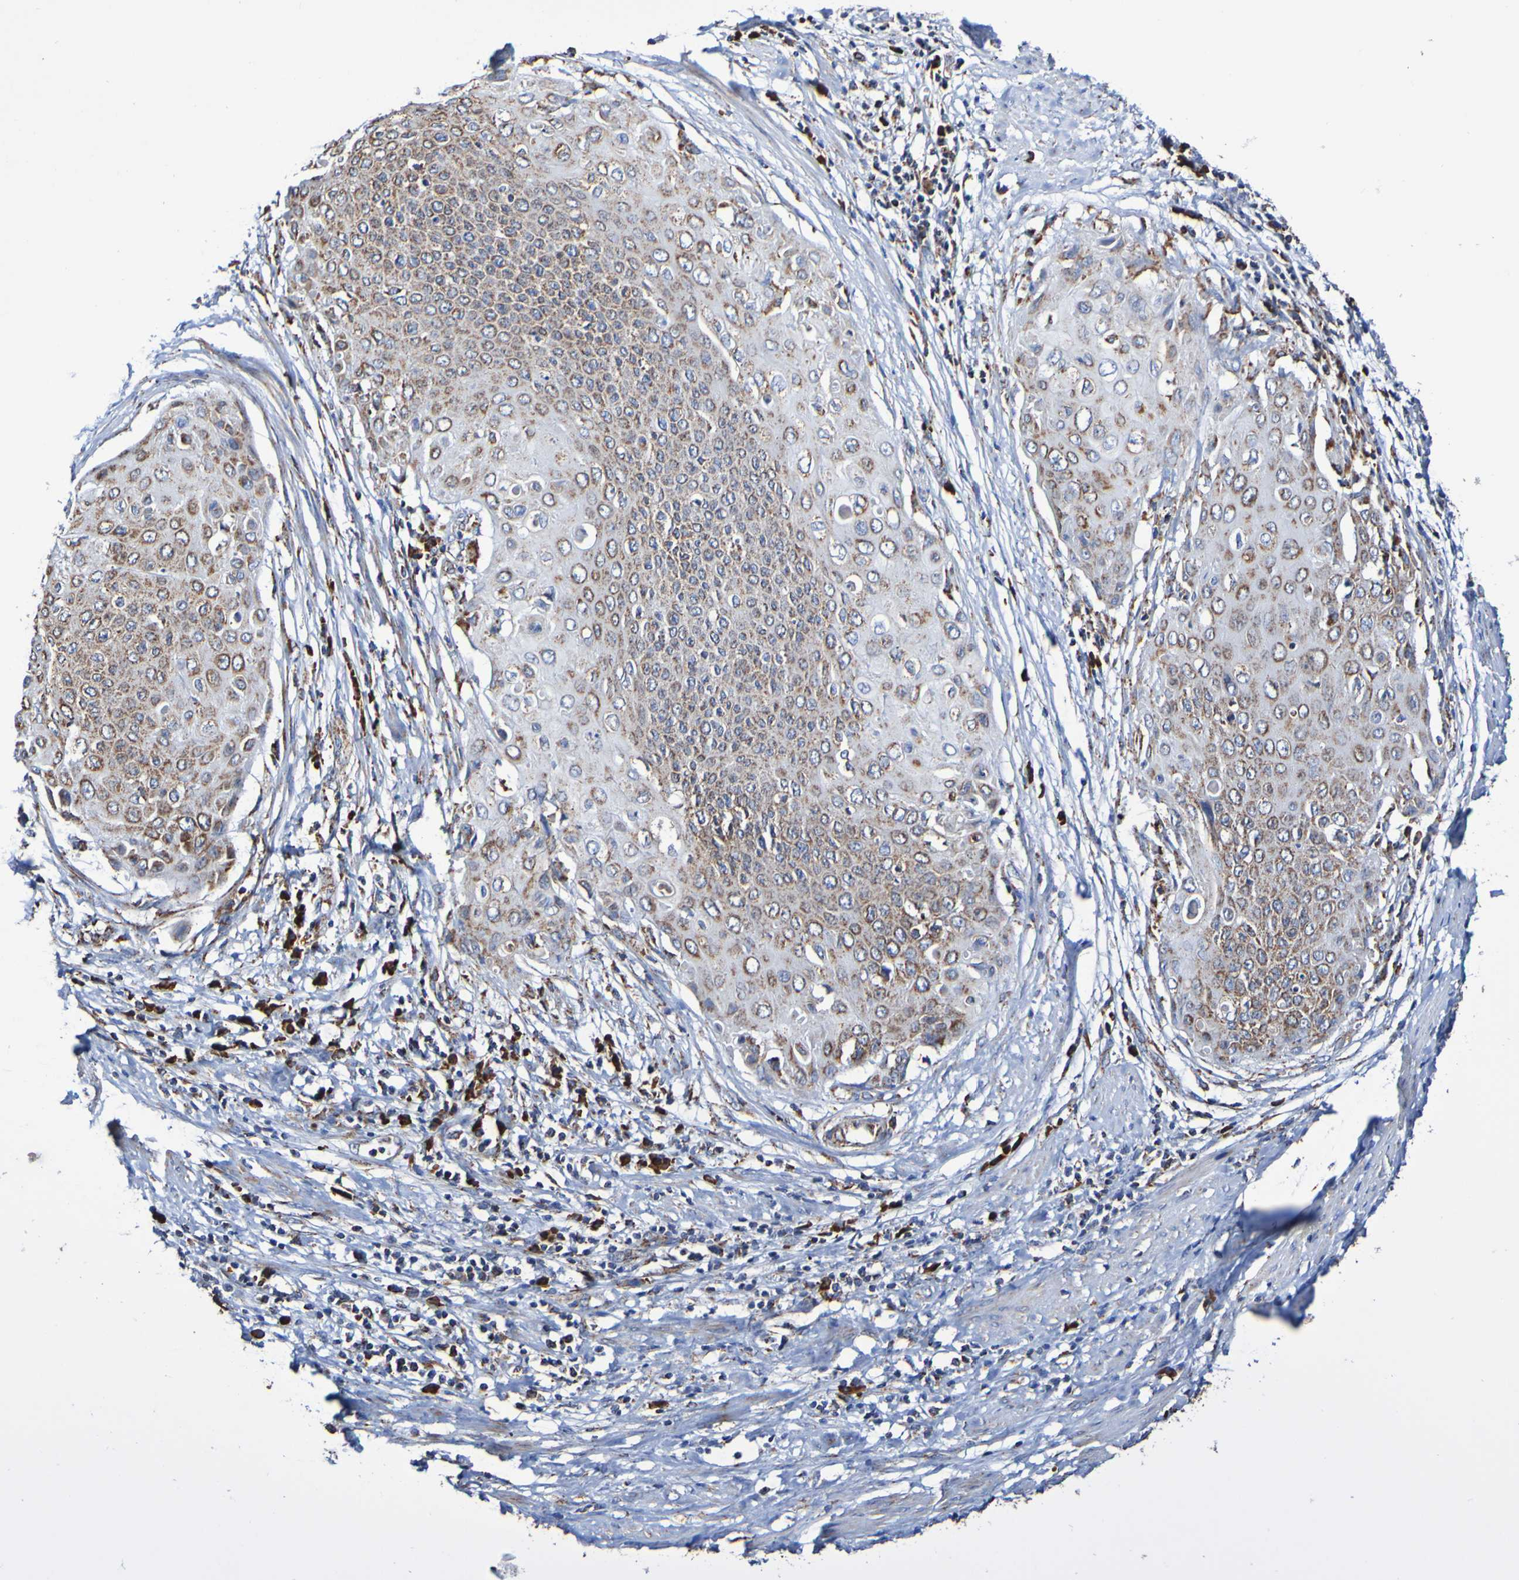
{"staining": {"intensity": "moderate", "quantity": ">75%", "location": "cytoplasmic/membranous"}, "tissue": "cervical cancer", "cell_type": "Tumor cells", "image_type": "cancer", "snomed": [{"axis": "morphology", "description": "Squamous cell carcinoma, NOS"}, {"axis": "topography", "description": "Cervix"}], "caption": "Brown immunohistochemical staining in cervical cancer shows moderate cytoplasmic/membranous expression in approximately >75% of tumor cells. Nuclei are stained in blue.", "gene": "IL18R1", "patient": {"sex": "female", "age": 39}}